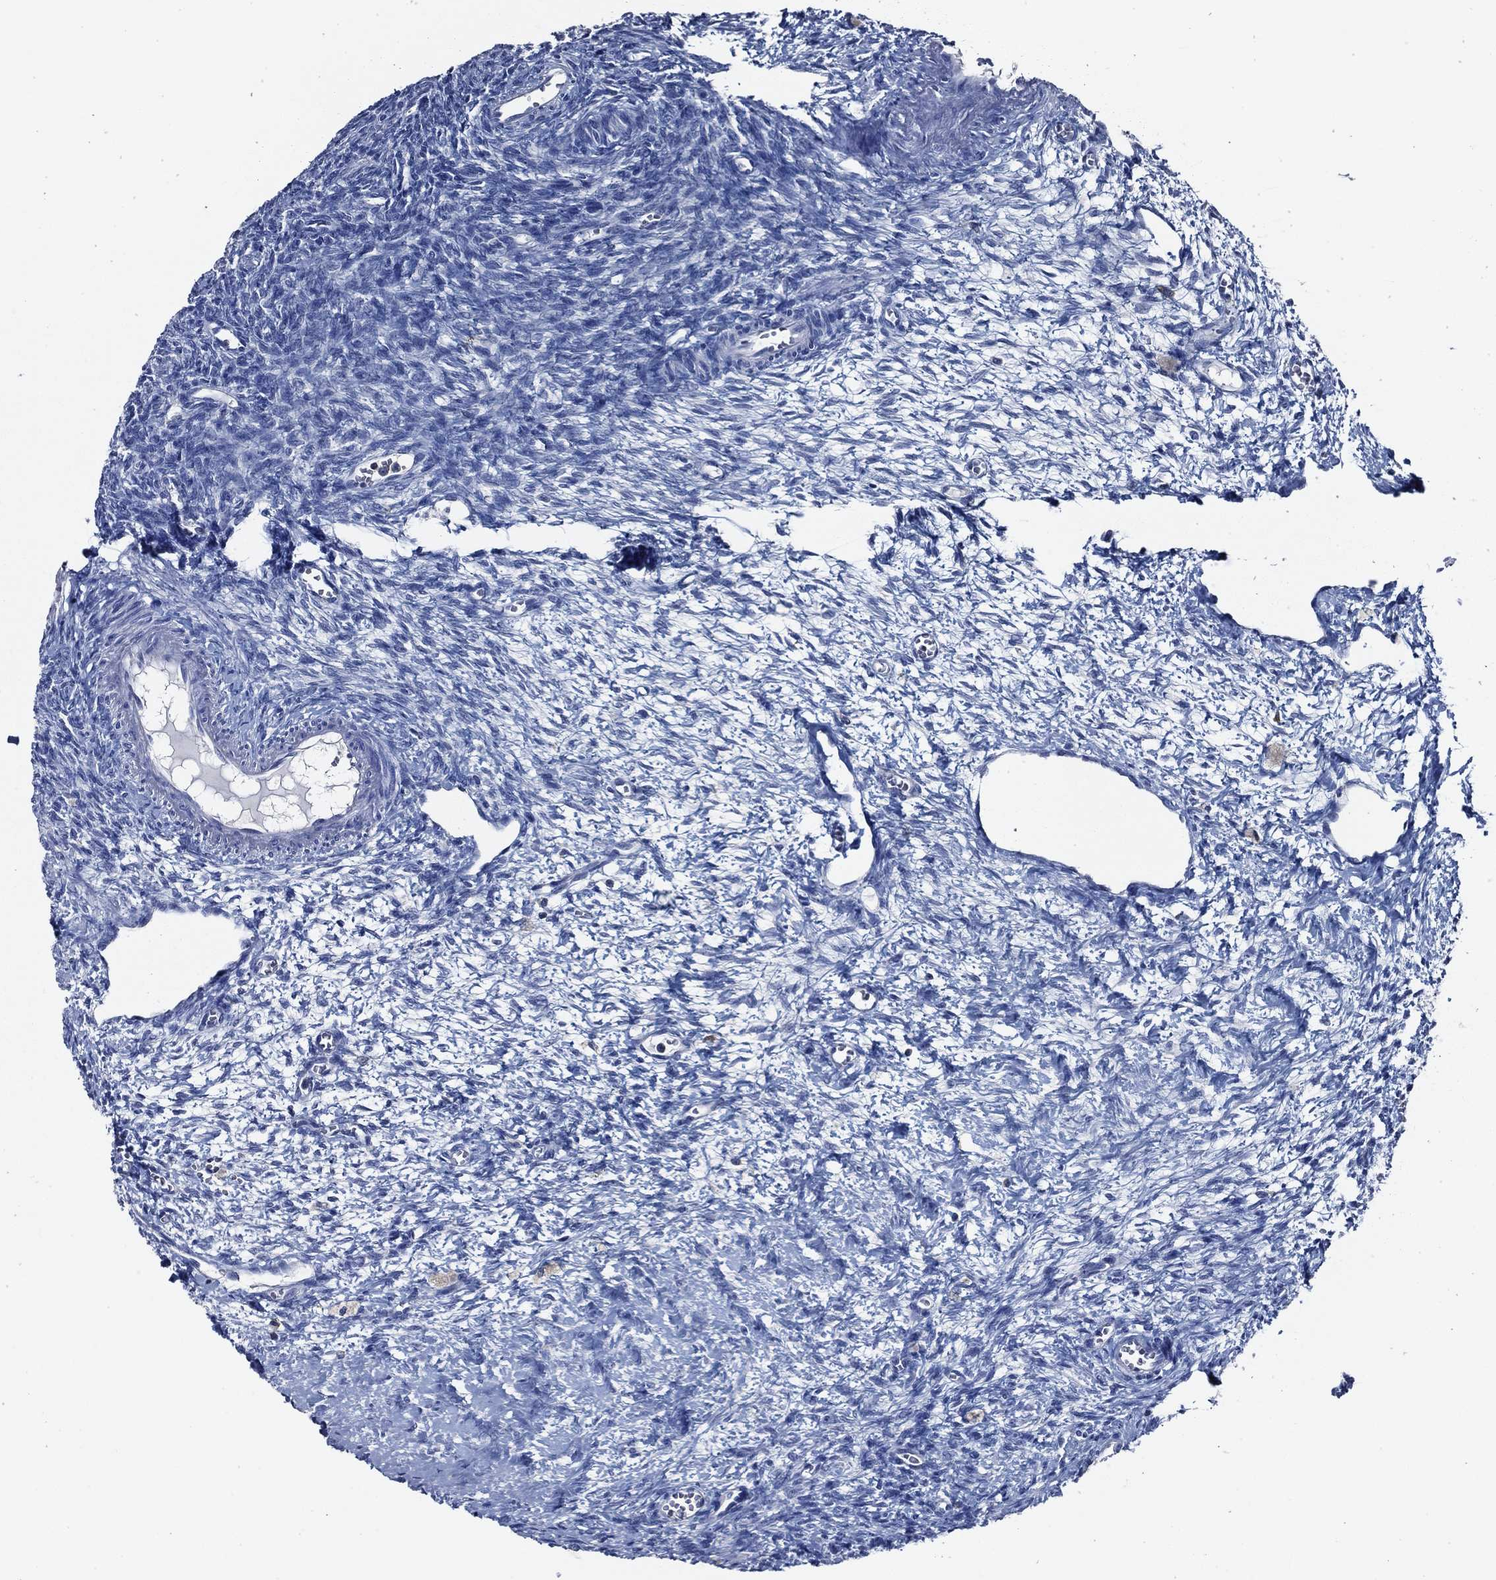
{"staining": {"intensity": "negative", "quantity": "none", "location": "none"}, "tissue": "ovary", "cell_type": "Ovarian stroma cells", "image_type": "normal", "snomed": [{"axis": "morphology", "description": "Normal tissue, NOS"}, {"axis": "topography", "description": "Ovary"}], "caption": "The IHC photomicrograph has no significant positivity in ovarian stroma cells of ovary. Brightfield microscopy of immunohistochemistry stained with DAB (3,3'-diaminobenzidine) (brown) and hematoxylin (blue), captured at high magnification.", "gene": "POU2F2", "patient": {"sex": "female", "age": 27}}